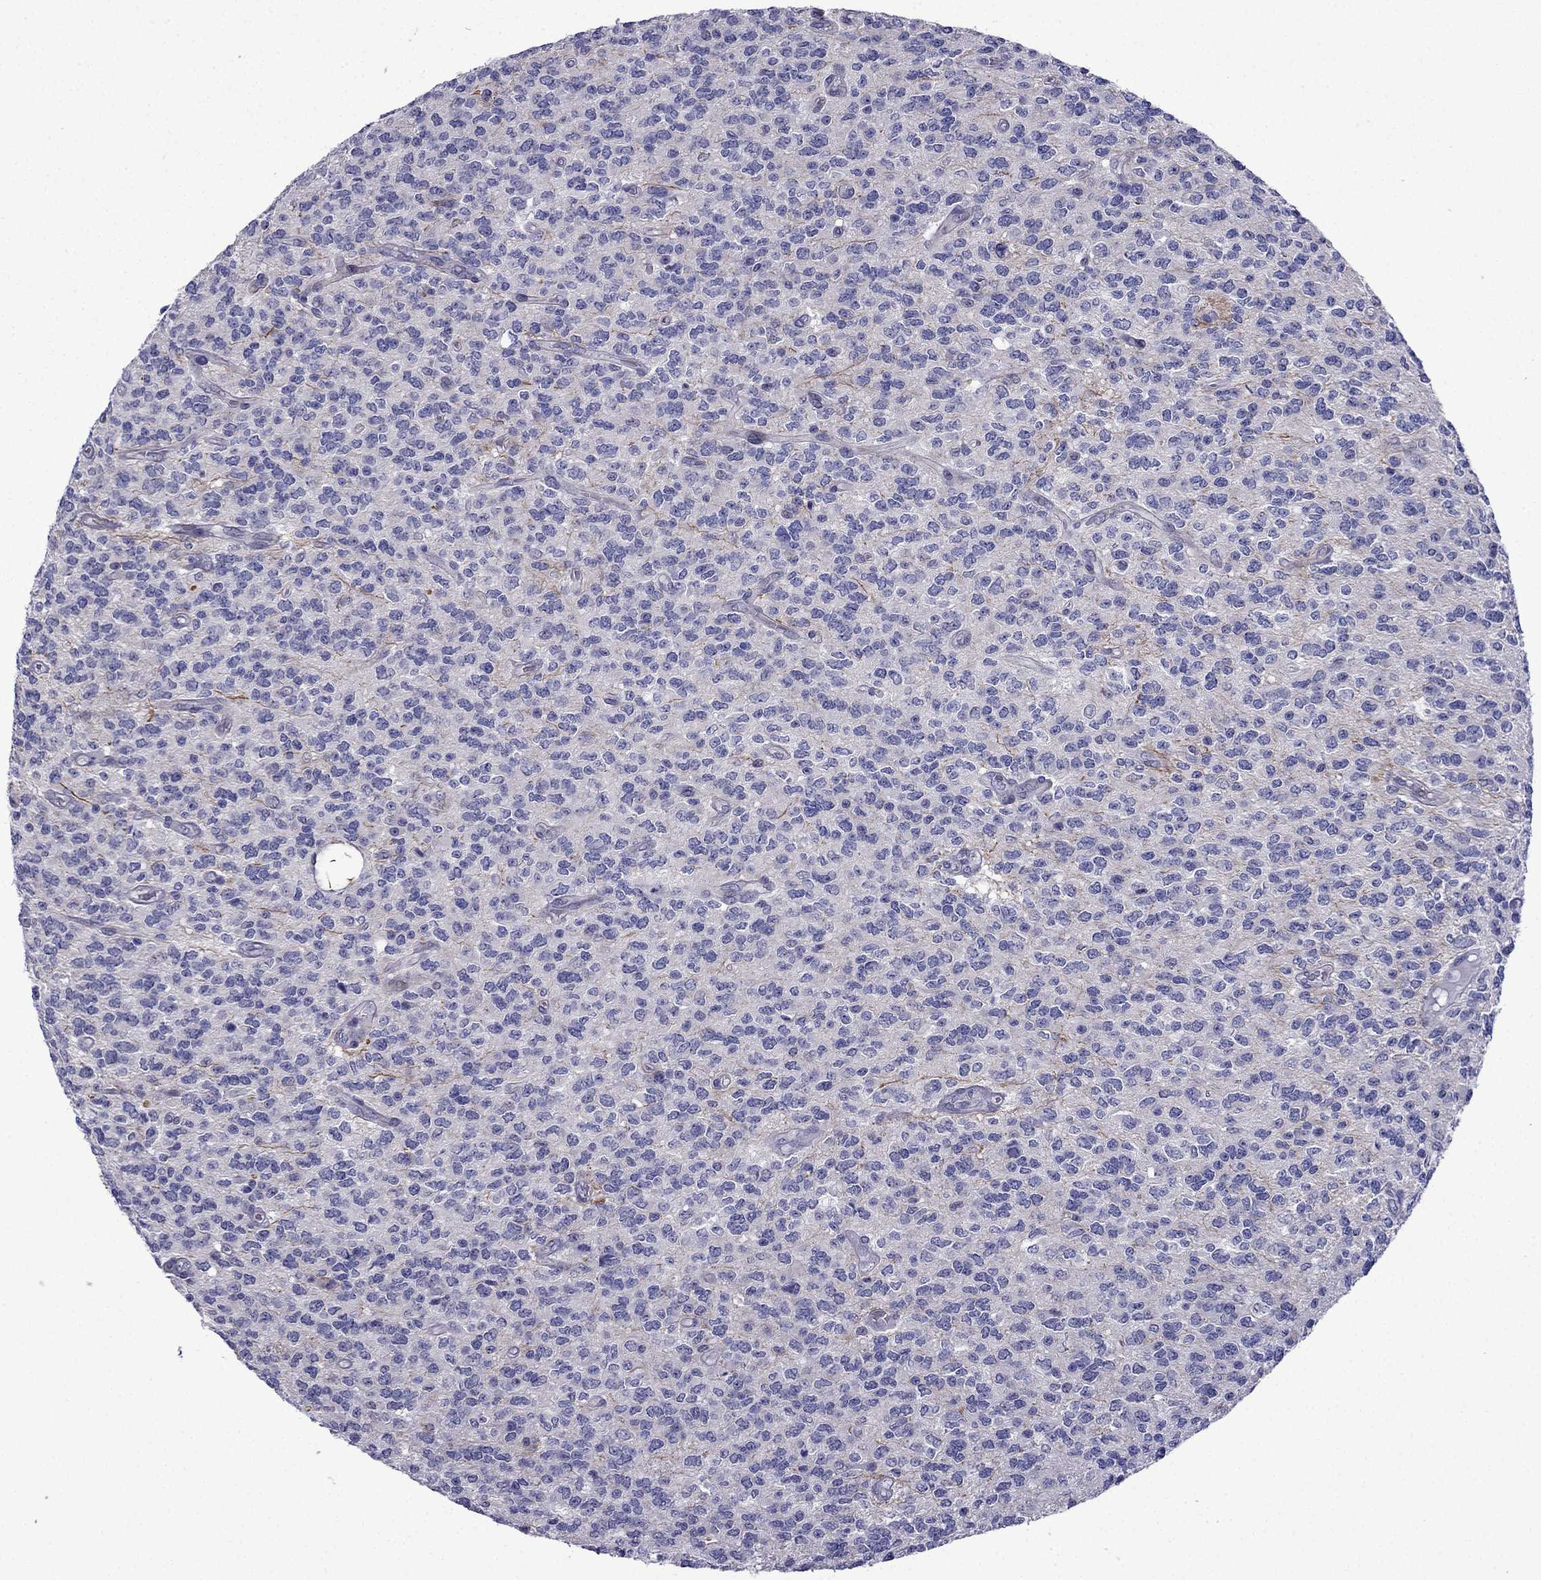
{"staining": {"intensity": "negative", "quantity": "none", "location": "none"}, "tissue": "glioma", "cell_type": "Tumor cells", "image_type": "cancer", "snomed": [{"axis": "morphology", "description": "Glioma, malignant, Low grade"}, {"axis": "topography", "description": "Brain"}], "caption": "Tumor cells show no significant expression in glioma.", "gene": "POM121L12", "patient": {"sex": "female", "age": 45}}